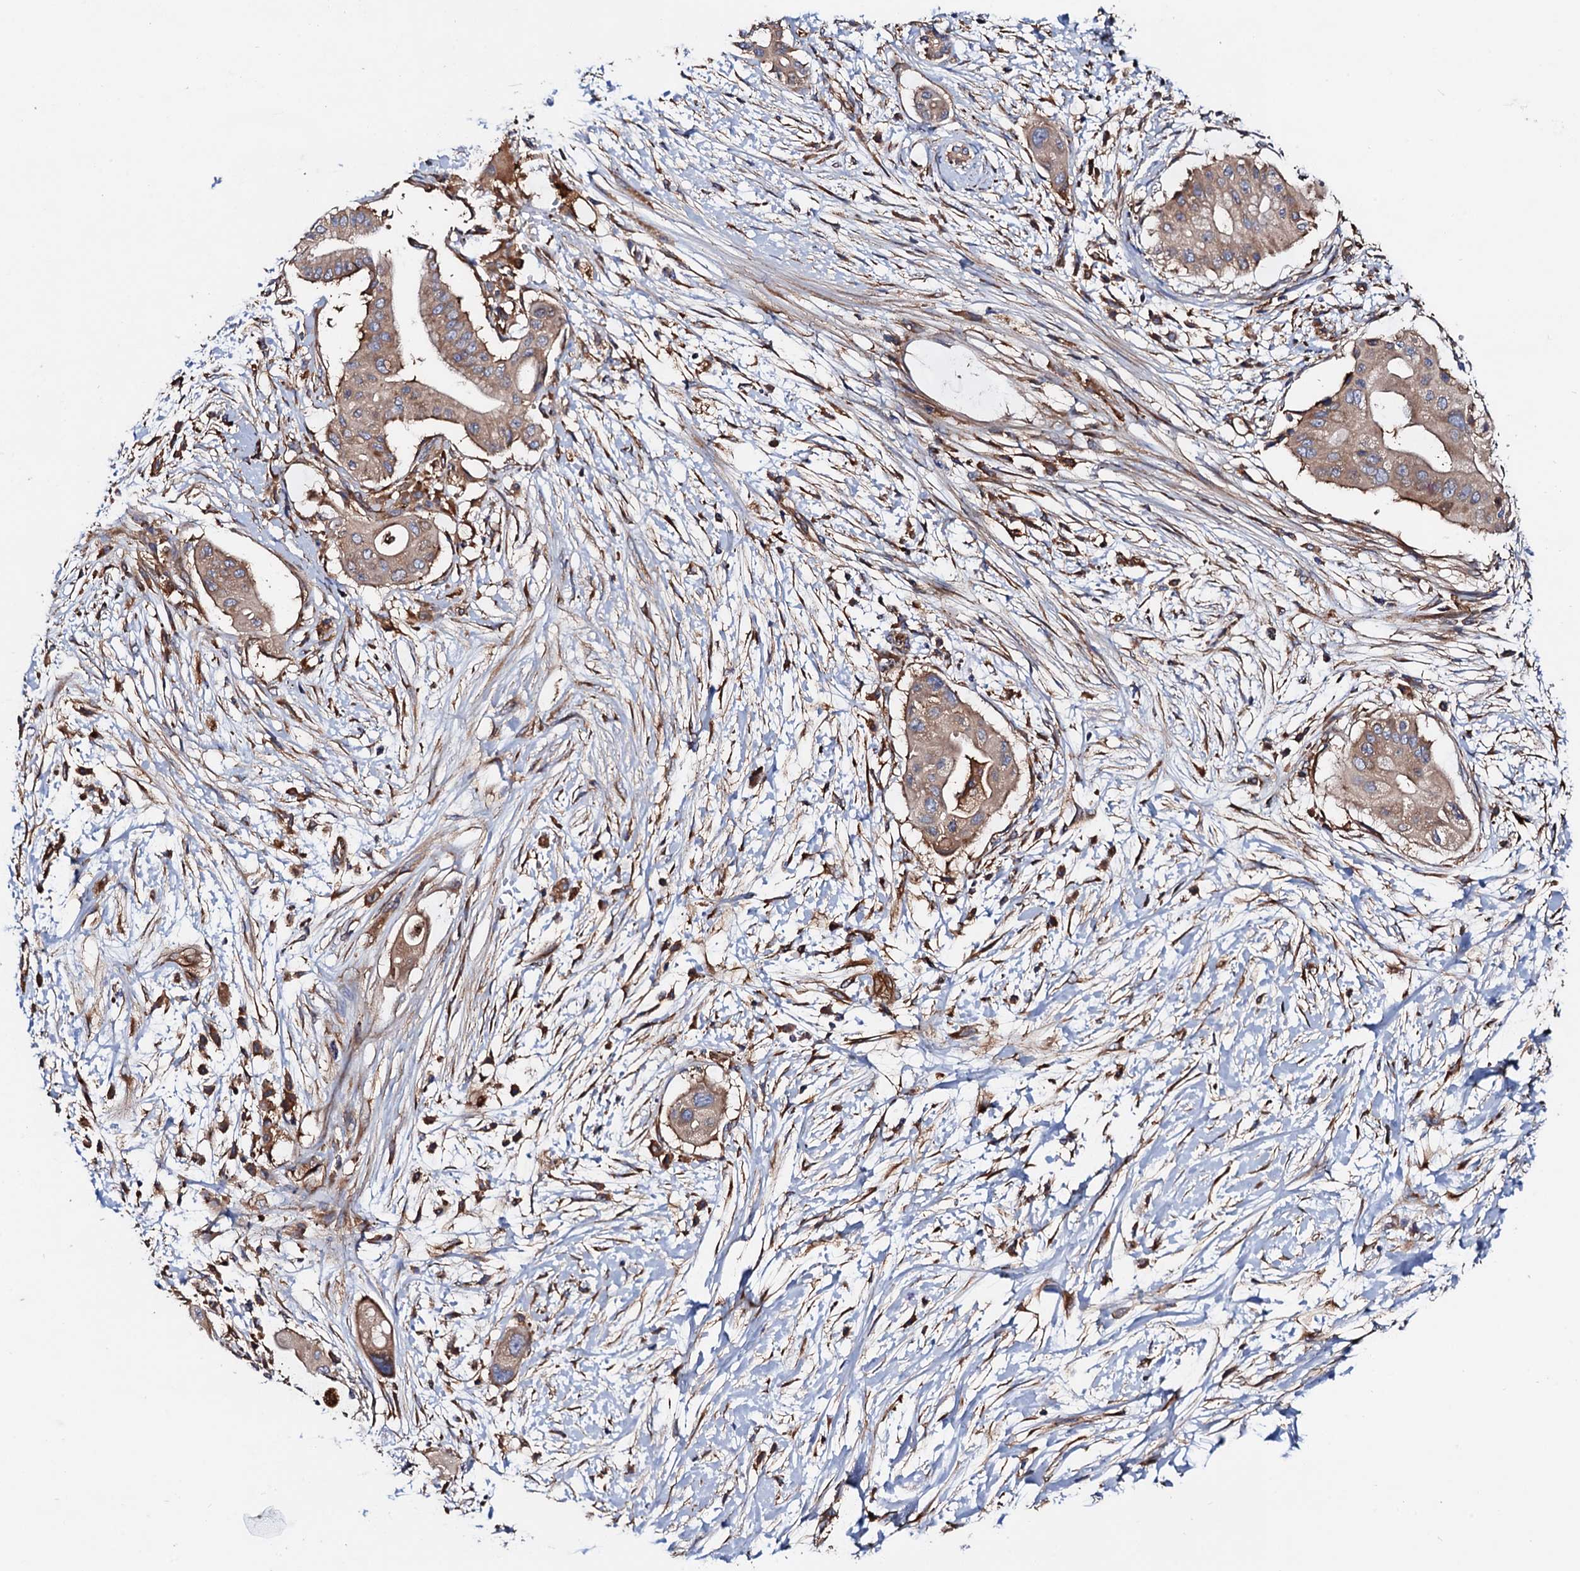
{"staining": {"intensity": "weak", "quantity": ">75%", "location": "cytoplasmic/membranous"}, "tissue": "pancreatic cancer", "cell_type": "Tumor cells", "image_type": "cancer", "snomed": [{"axis": "morphology", "description": "Adenocarcinoma, NOS"}, {"axis": "topography", "description": "Pancreas"}], "caption": "IHC staining of adenocarcinoma (pancreatic), which shows low levels of weak cytoplasmic/membranous positivity in about >75% of tumor cells indicating weak cytoplasmic/membranous protein positivity. The staining was performed using DAB (brown) for protein detection and nuclei were counterstained in hematoxylin (blue).", "gene": "MRPL48", "patient": {"sex": "male", "age": 68}}